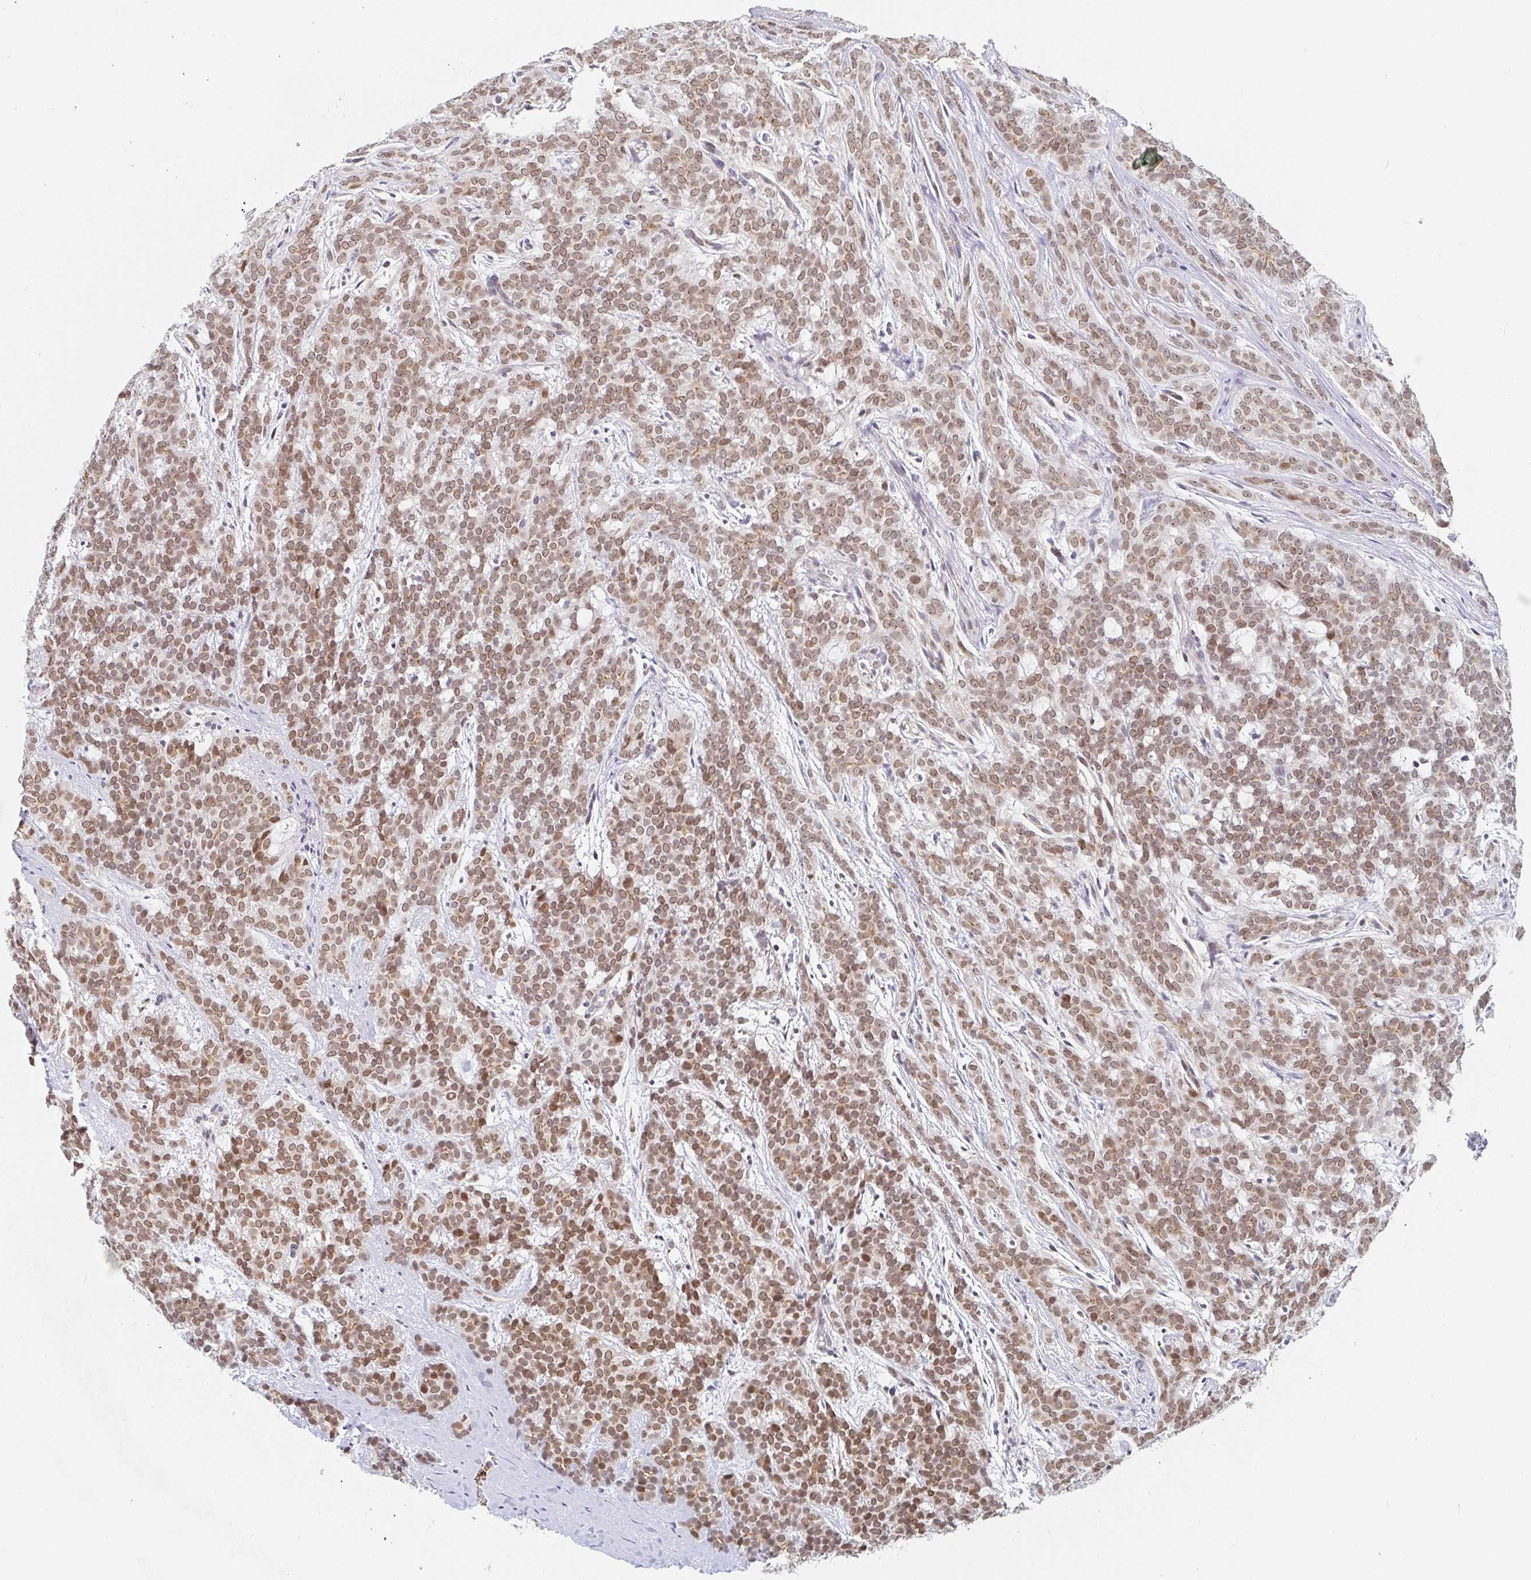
{"staining": {"intensity": "moderate", "quantity": ">75%", "location": "nuclear"}, "tissue": "head and neck cancer", "cell_type": "Tumor cells", "image_type": "cancer", "snomed": [{"axis": "morphology", "description": "Normal tissue, NOS"}, {"axis": "morphology", "description": "Adenocarcinoma, NOS"}, {"axis": "topography", "description": "Oral tissue"}, {"axis": "topography", "description": "Head-Neck"}], "caption": "There is medium levels of moderate nuclear expression in tumor cells of adenocarcinoma (head and neck), as demonstrated by immunohistochemical staining (brown color).", "gene": "CHD2", "patient": {"sex": "female", "age": 57}}